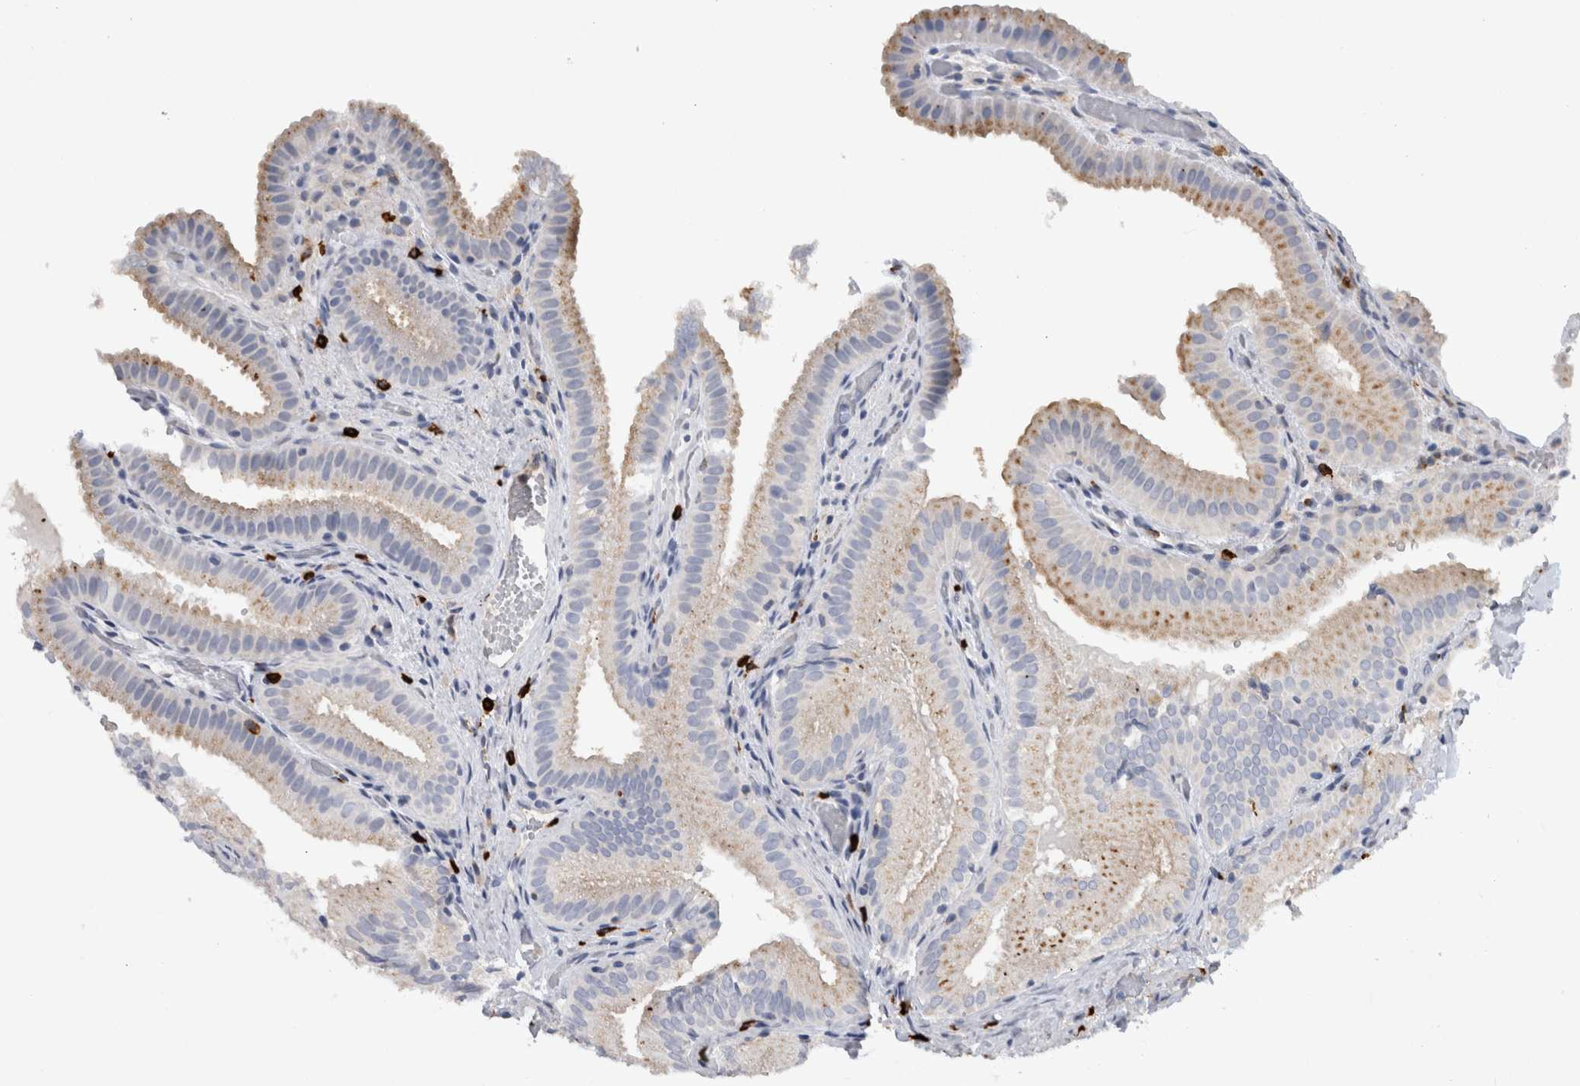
{"staining": {"intensity": "moderate", "quantity": ">75%", "location": "cytoplasmic/membranous"}, "tissue": "gallbladder", "cell_type": "Glandular cells", "image_type": "normal", "snomed": [{"axis": "morphology", "description": "Normal tissue, NOS"}, {"axis": "topography", "description": "Gallbladder"}], "caption": "Immunohistochemistry (IHC) of unremarkable gallbladder demonstrates medium levels of moderate cytoplasmic/membranous positivity in about >75% of glandular cells.", "gene": "CD63", "patient": {"sex": "female", "age": 30}}